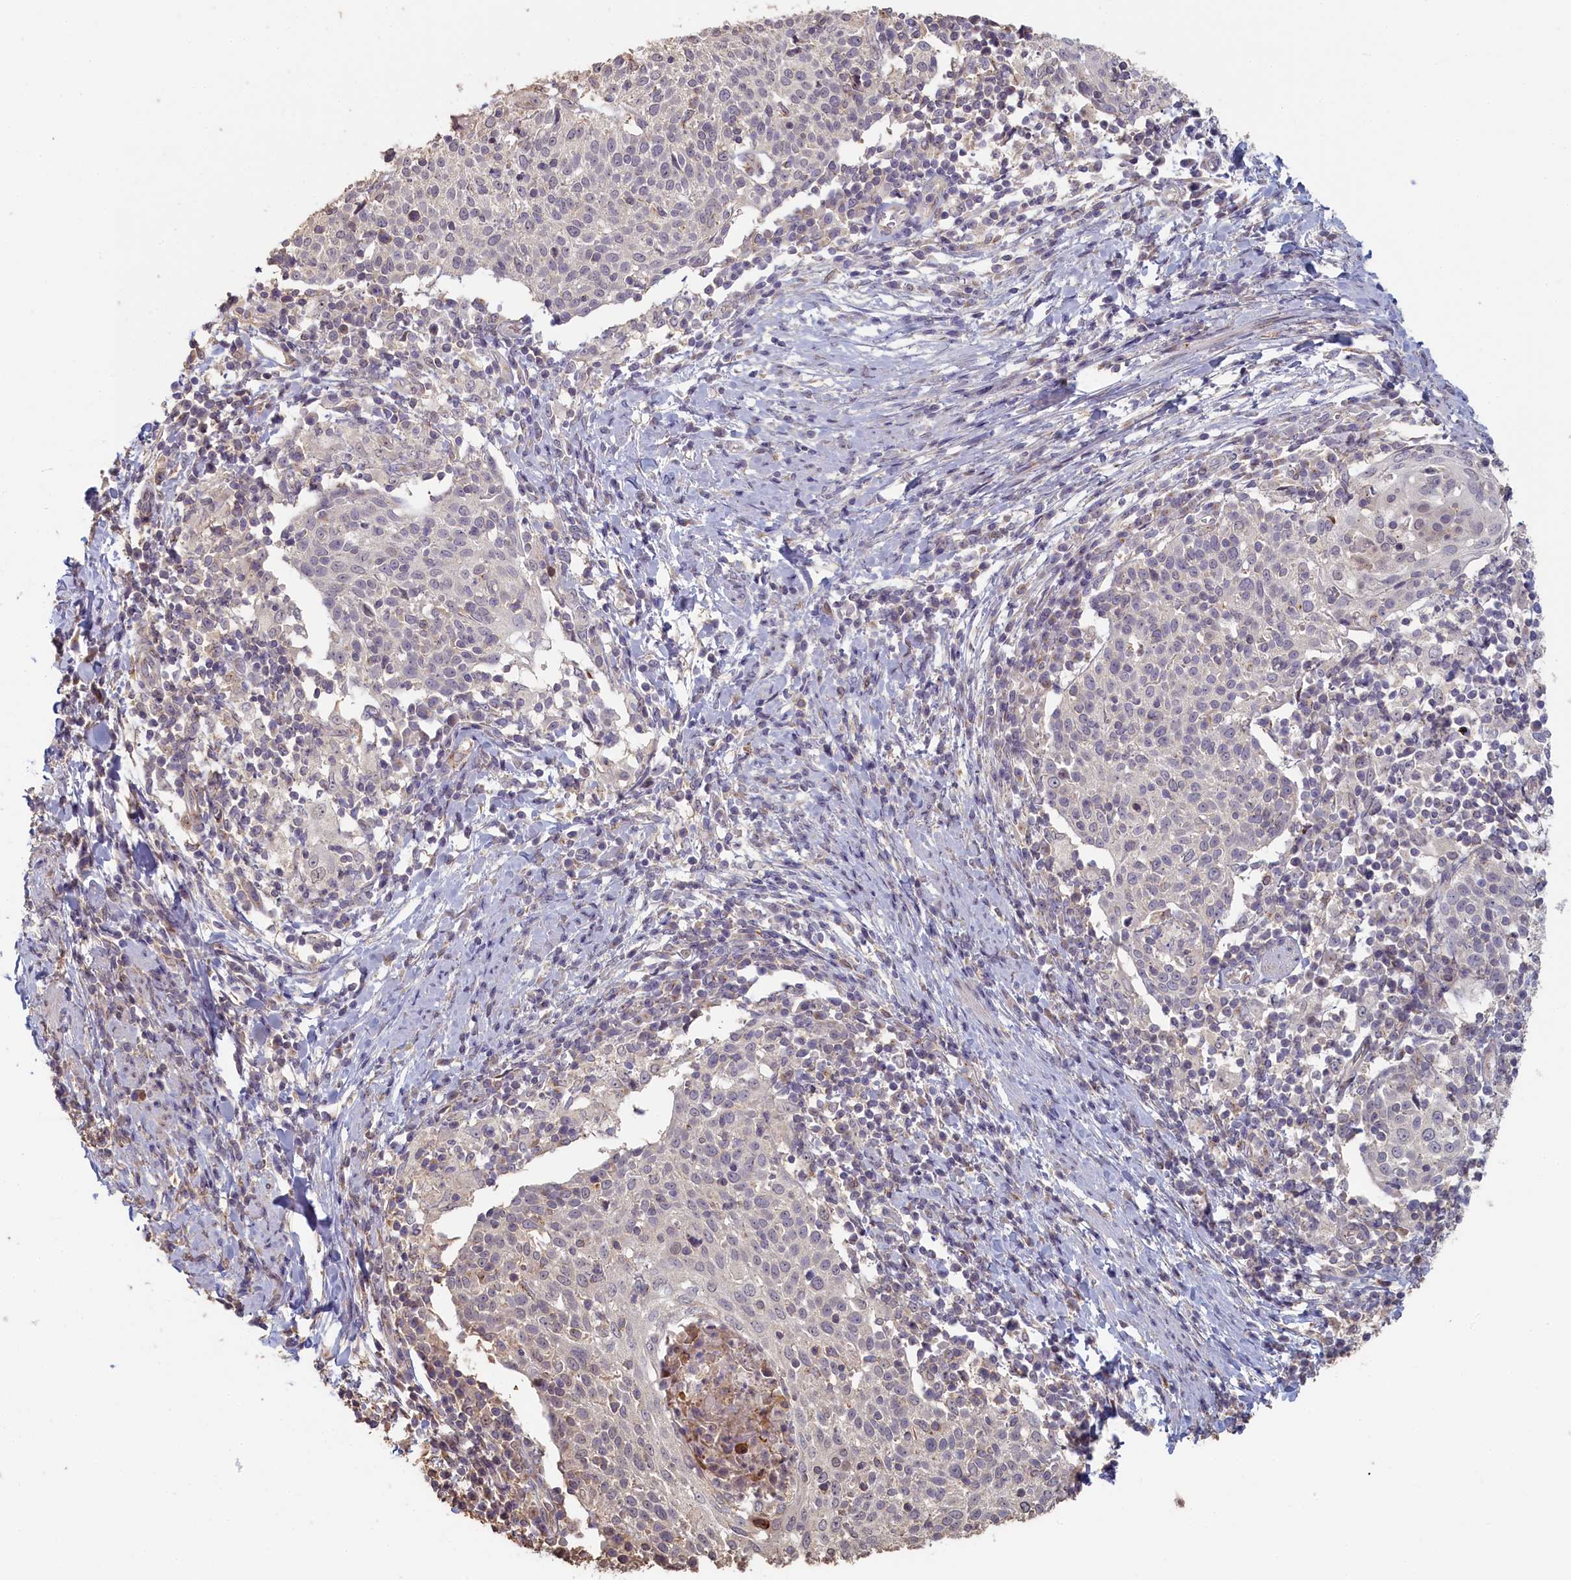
{"staining": {"intensity": "negative", "quantity": "none", "location": "none"}, "tissue": "cervical cancer", "cell_type": "Tumor cells", "image_type": "cancer", "snomed": [{"axis": "morphology", "description": "Squamous cell carcinoma, NOS"}, {"axis": "topography", "description": "Cervix"}], "caption": "The immunohistochemistry image has no significant staining in tumor cells of squamous cell carcinoma (cervical) tissue.", "gene": "STX16", "patient": {"sex": "female", "age": 52}}